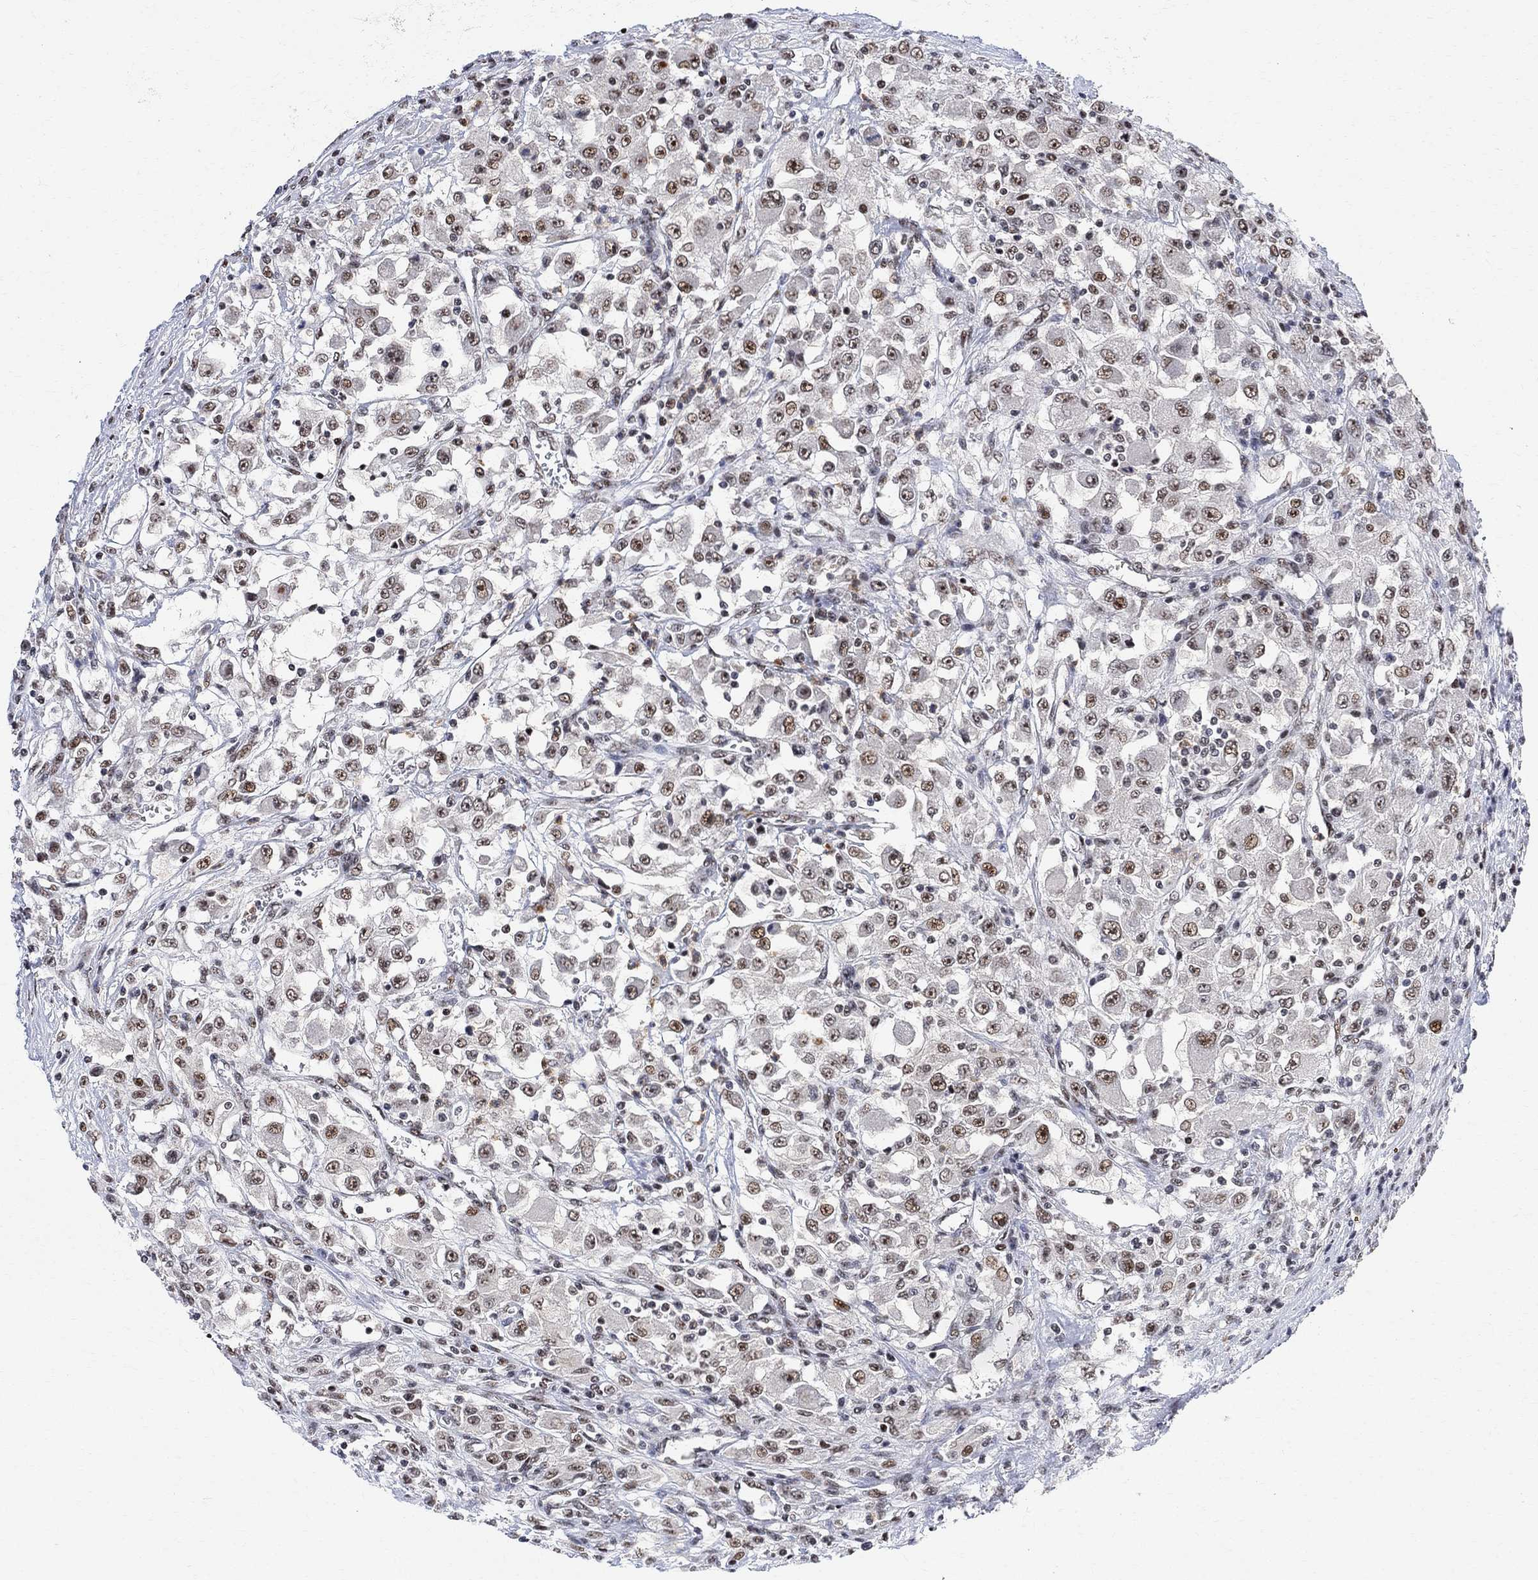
{"staining": {"intensity": "moderate", "quantity": "25%-75%", "location": "nuclear"}, "tissue": "renal cancer", "cell_type": "Tumor cells", "image_type": "cancer", "snomed": [{"axis": "morphology", "description": "Adenocarcinoma, NOS"}, {"axis": "topography", "description": "Kidney"}], "caption": "This is an image of immunohistochemistry staining of renal cancer, which shows moderate positivity in the nuclear of tumor cells.", "gene": "E4F1", "patient": {"sex": "female", "age": 67}}